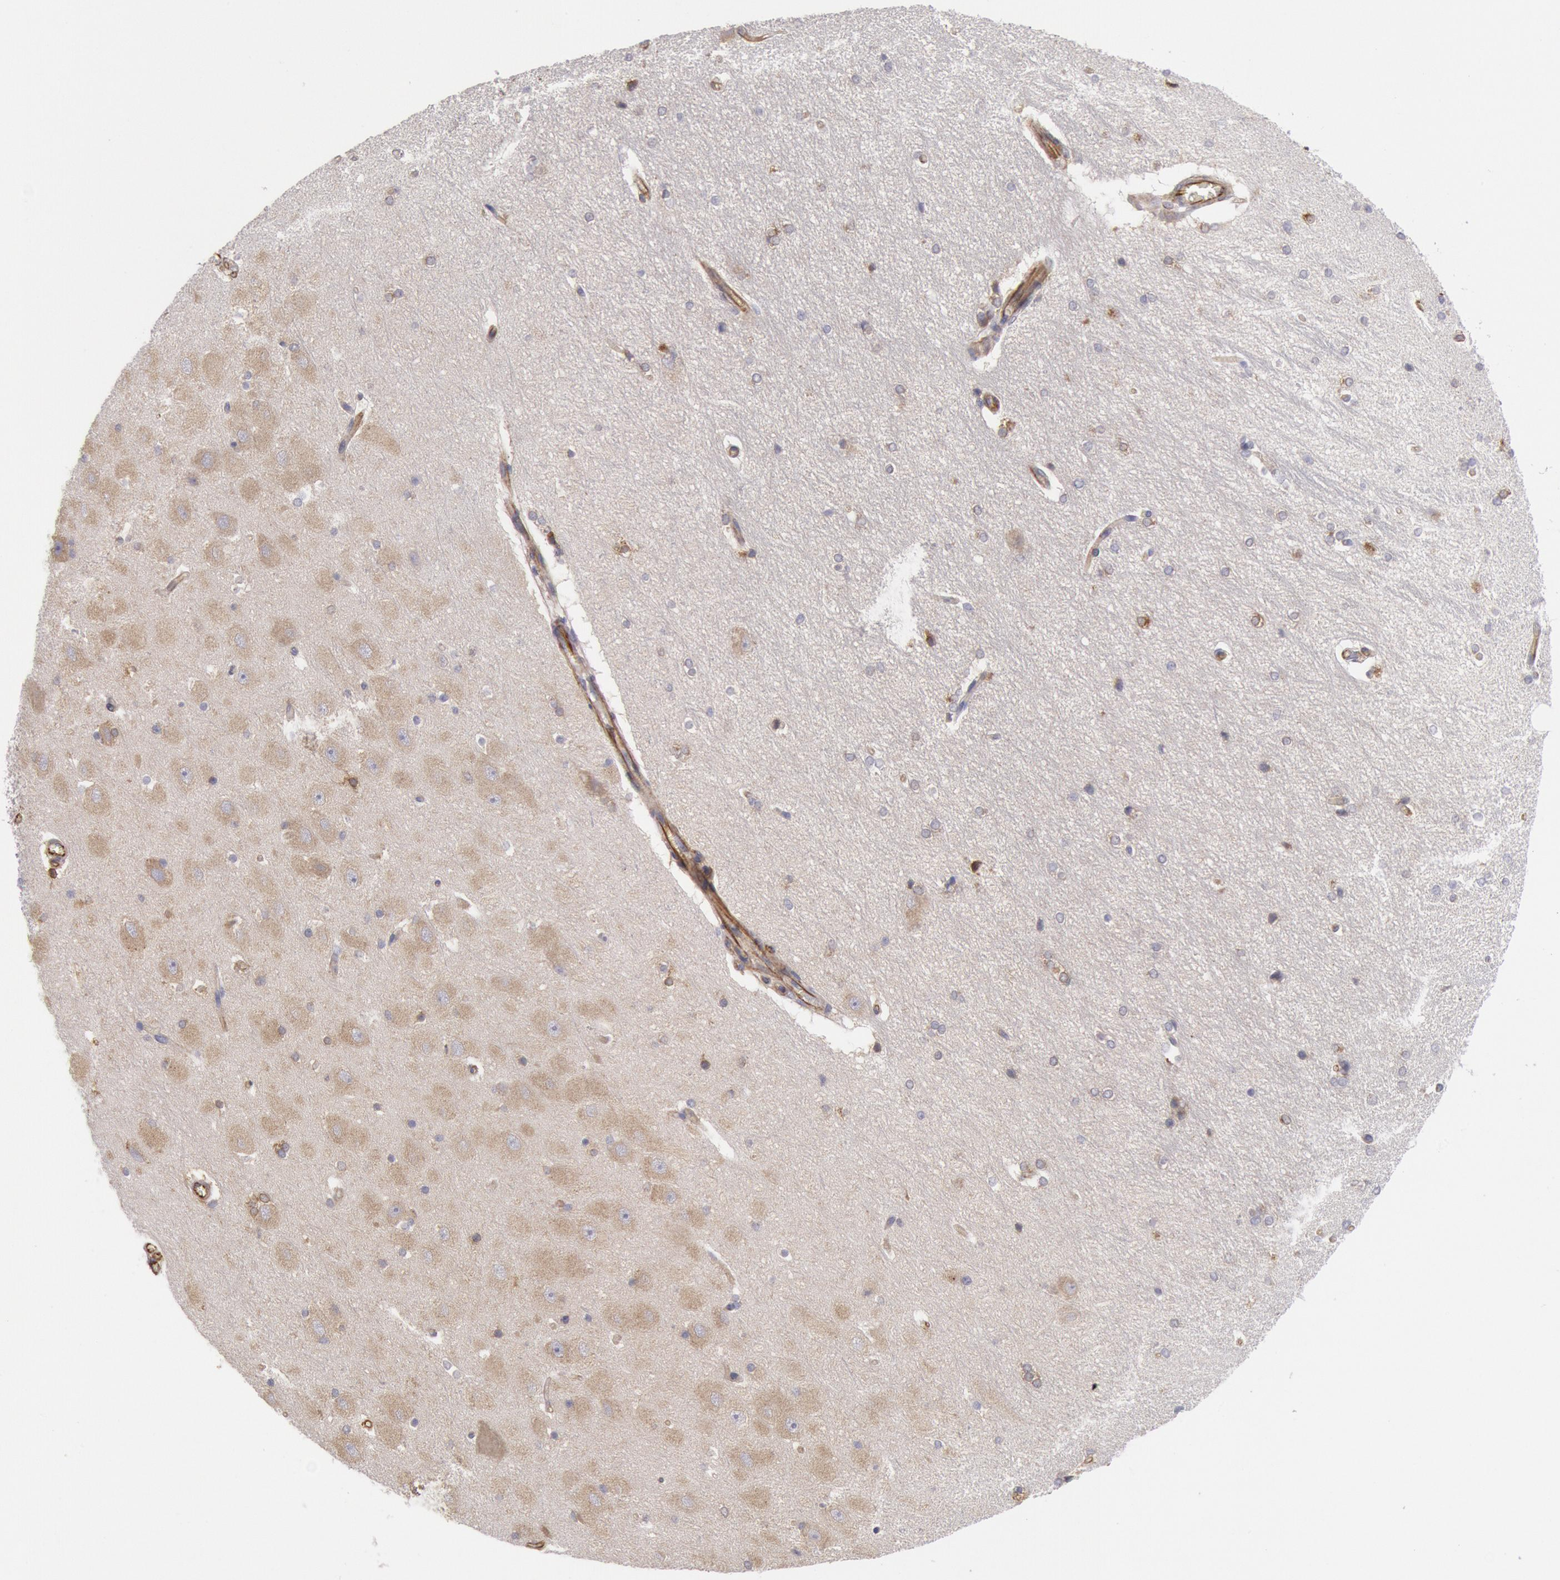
{"staining": {"intensity": "weak", "quantity": "<25%", "location": "cytoplasmic/membranous"}, "tissue": "hippocampus", "cell_type": "Glial cells", "image_type": "normal", "snomed": [{"axis": "morphology", "description": "Normal tissue, NOS"}, {"axis": "topography", "description": "Hippocampus"}], "caption": "A high-resolution photomicrograph shows immunohistochemistry (IHC) staining of benign hippocampus, which demonstrates no significant staining in glial cells.", "gene": "RNF139", "patient": {"sex": "female", "age": 19}}